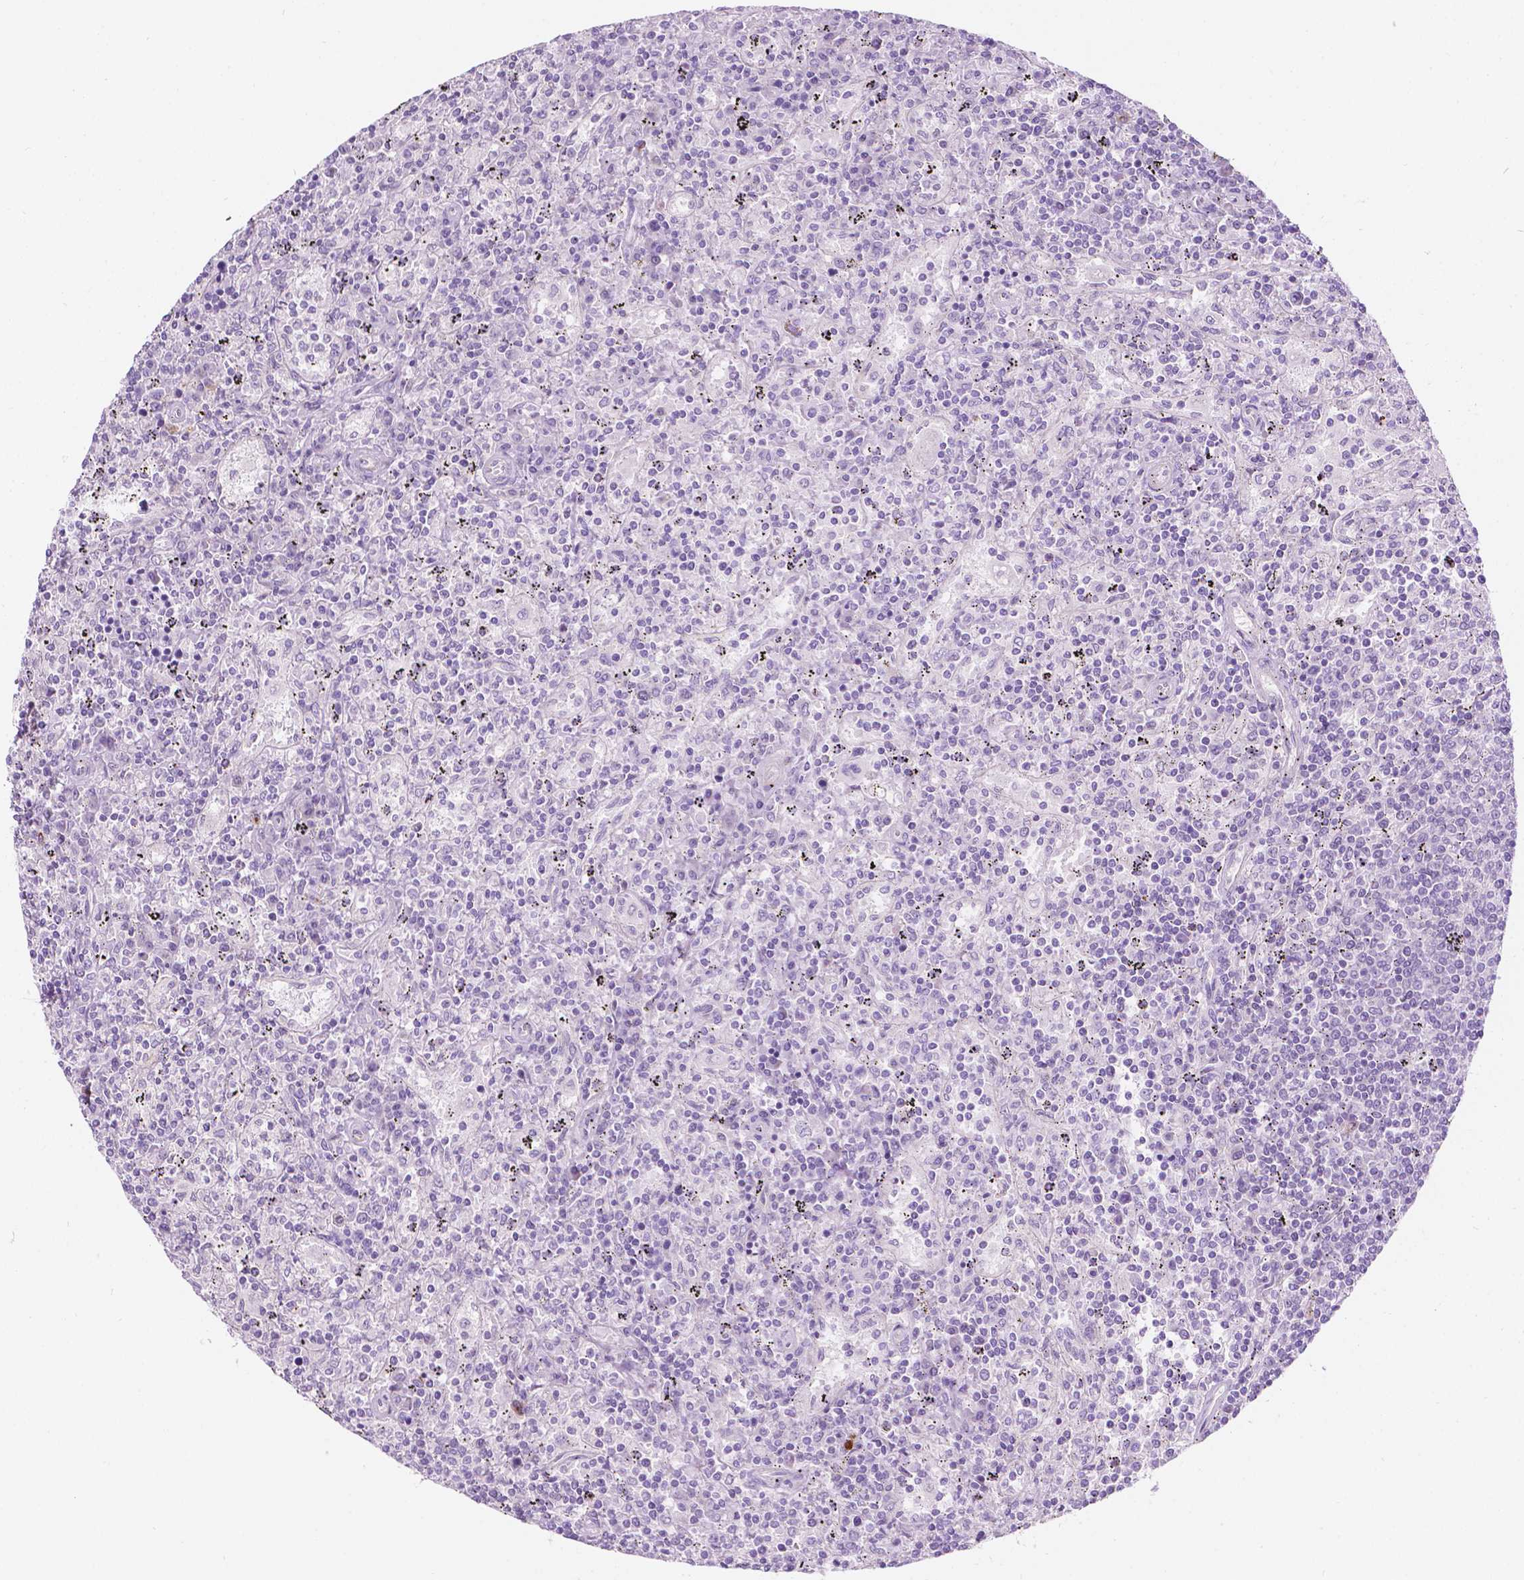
{"staining": {"intensity": "negative", "quantity": "none", "location": "none"}, "tissue": "lymphoma", "cell_type": "Tumor cells", "image_type": "cancer", "snomed": [{"axis": "morphology", "description": "Malignant lymphoma, non-Hodgkin's type, Low grade"}, {"axis": "topography", "description": "Spleen"}], "caption": "Tumor cells are negative for brown protein staining in lymphoma. Nuclei are stained in blue.", "gene": "NOS1AP", "patient": {"sex": "male", "age": 62}}